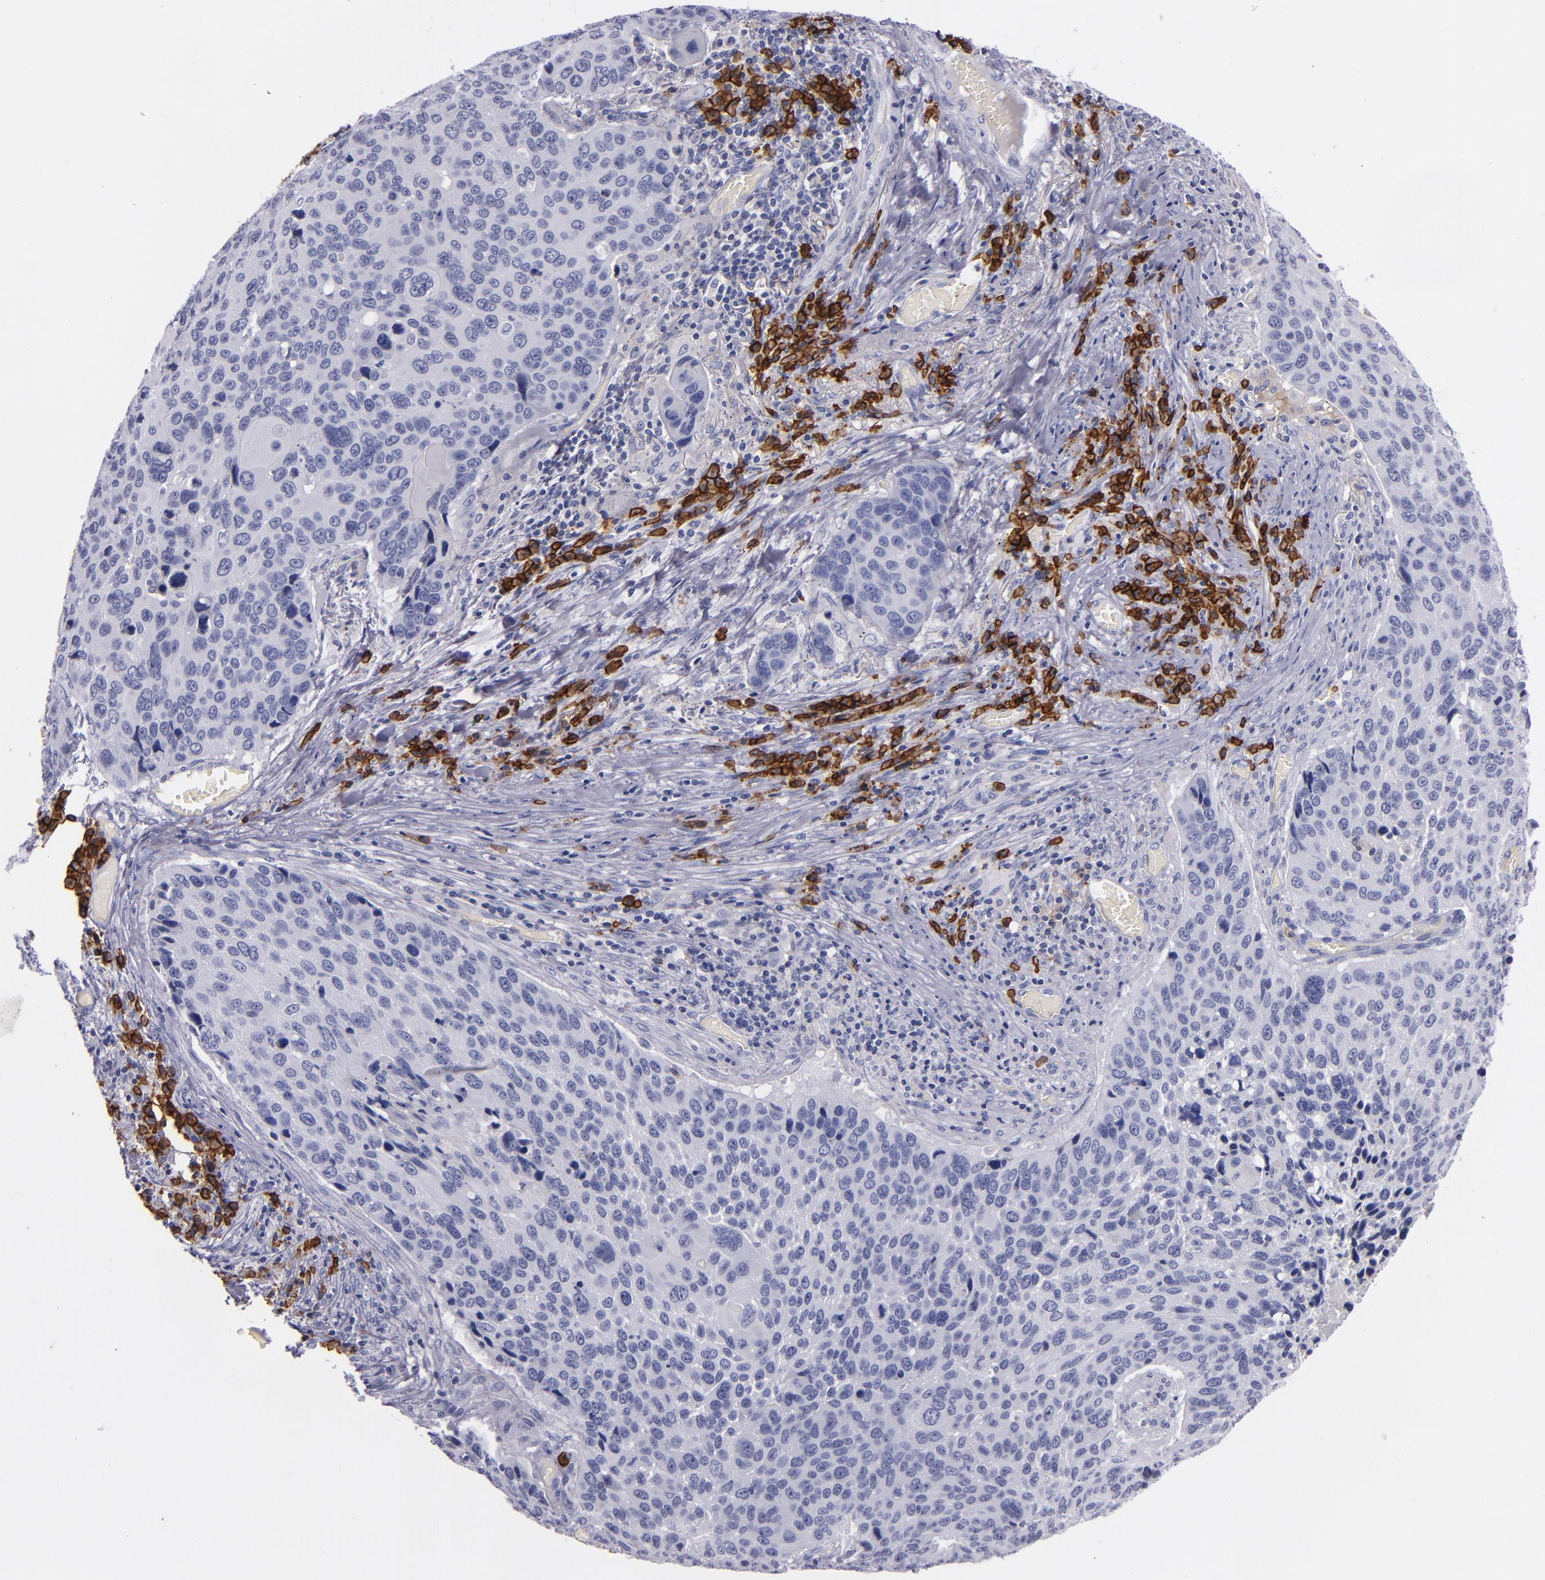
{"staining": {"intensity": "negative", "quantity": "none", "location": "none"}, "tissue": "lung cancer", "cell_type": "Tumor cells", "image_type": "cancer", "snomed": [{"axis": "morphology", "description": "Squamous cell carcinoma, NOS"}, {"axis": "topography", "description": "Lung"}], "caption": "The immunohistochemistry (IHC) micrograph has no significant expression in tumor cells of lung squamous cell carcinoma tissue. Brightfield microscopy of IHC stained with DAB (3,3'-diaminobenzidine) (brown) and hematoxylin (blue), captured at high magnification.", "gene": "CD38", "patient": {"sex": "male", "age": 68}}